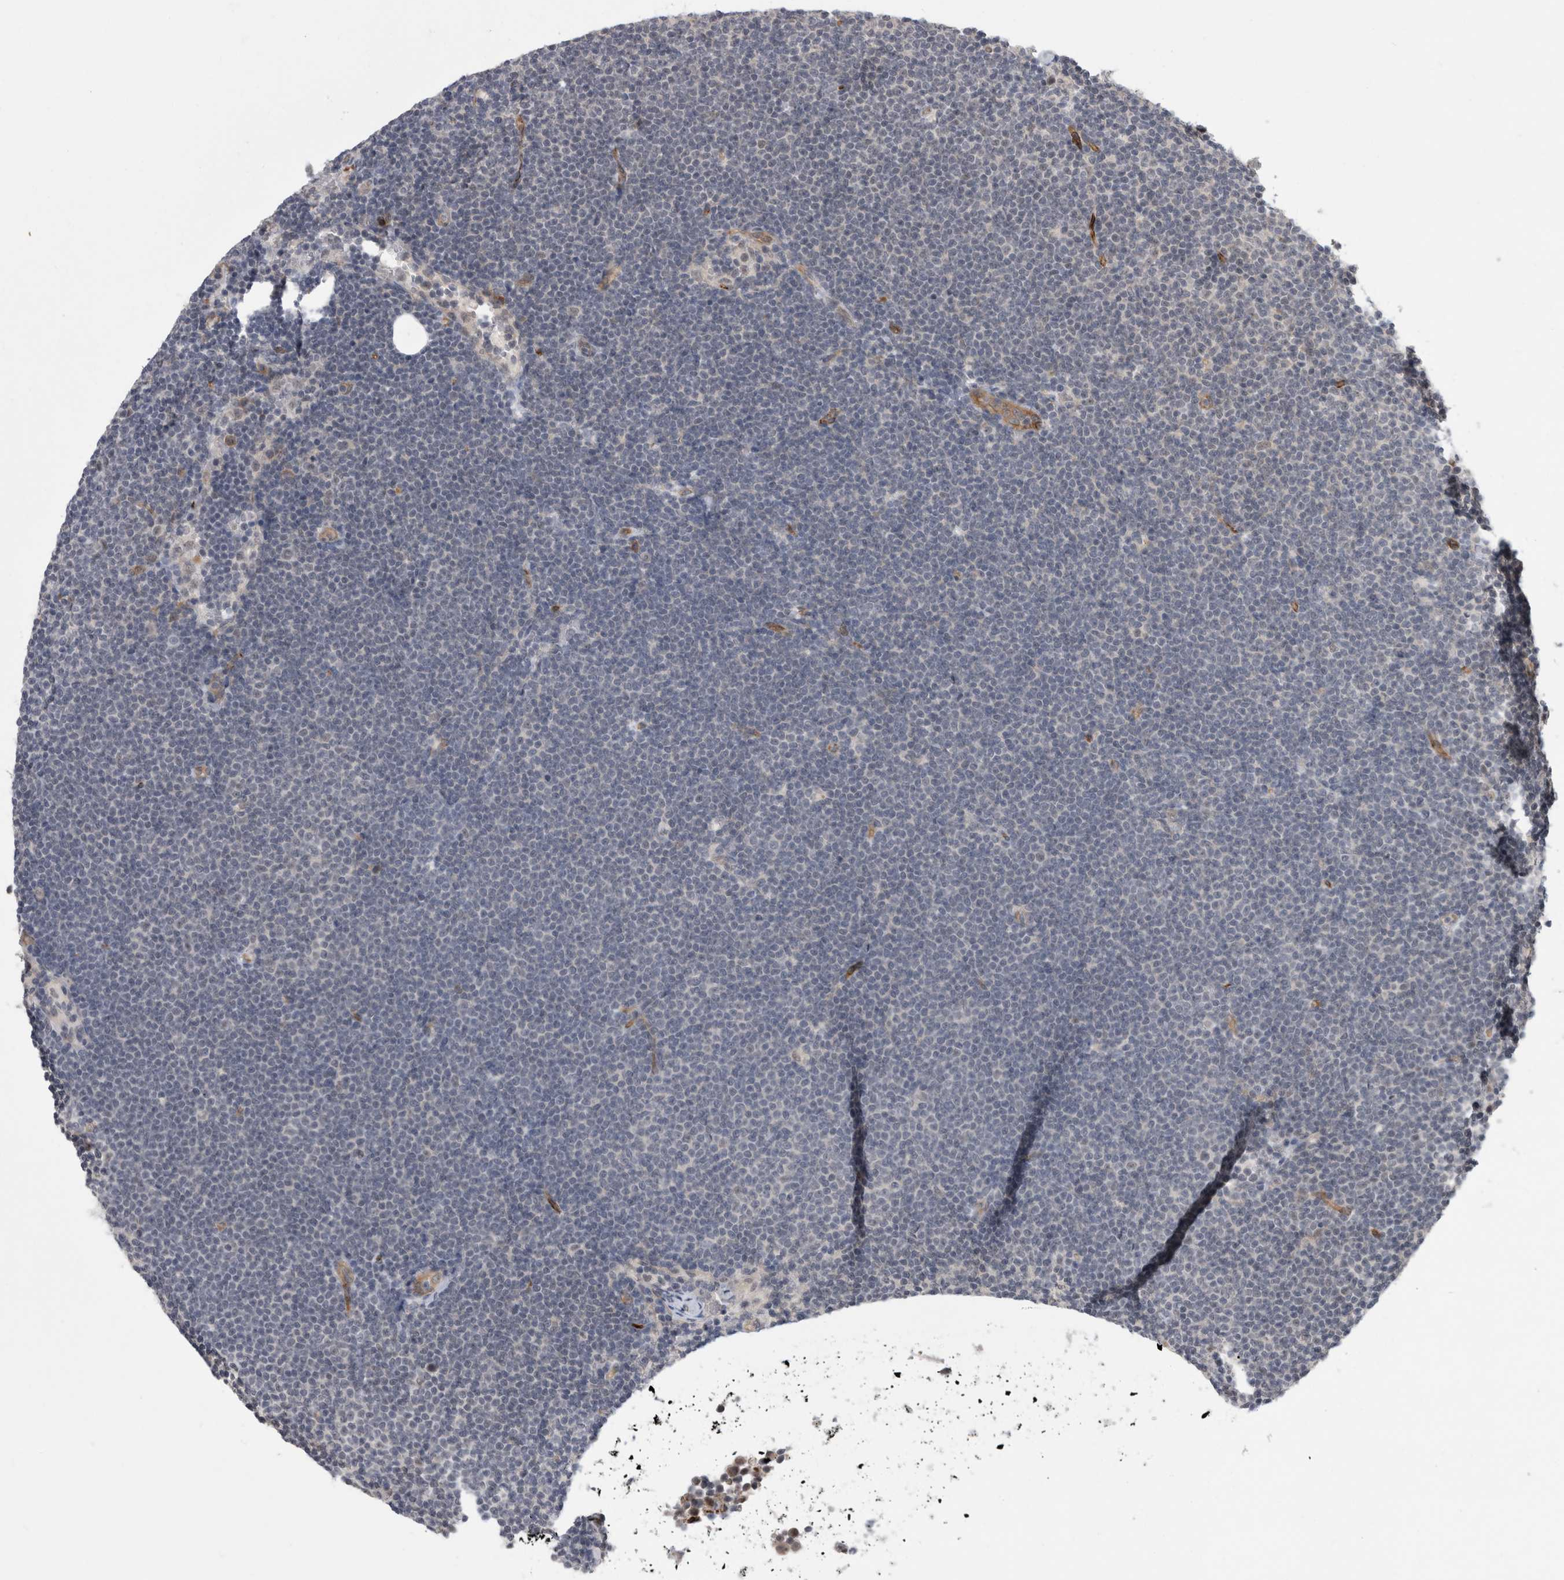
{"staining": {"intensity": "negative", "quantity": "none", "location": "none"}, "tissue": "lymphoma", "cell_type": "Tumor cells", "image_type": "cancer", "snomed": [{"axis": "morphology", "description": "Malignant lymphoma, non-Hodgkin's type, Low grade"}, {"axis": "topography", "description": "Lymph node"}], "caption": "This is a micrograph of IHC staining of malignant lymphoma, non-Hodgkin's type (low-grade), which shows no staining in tumor cells.", "gene": "FAM83H", "patient": {"sex": "female", "age": 53}}